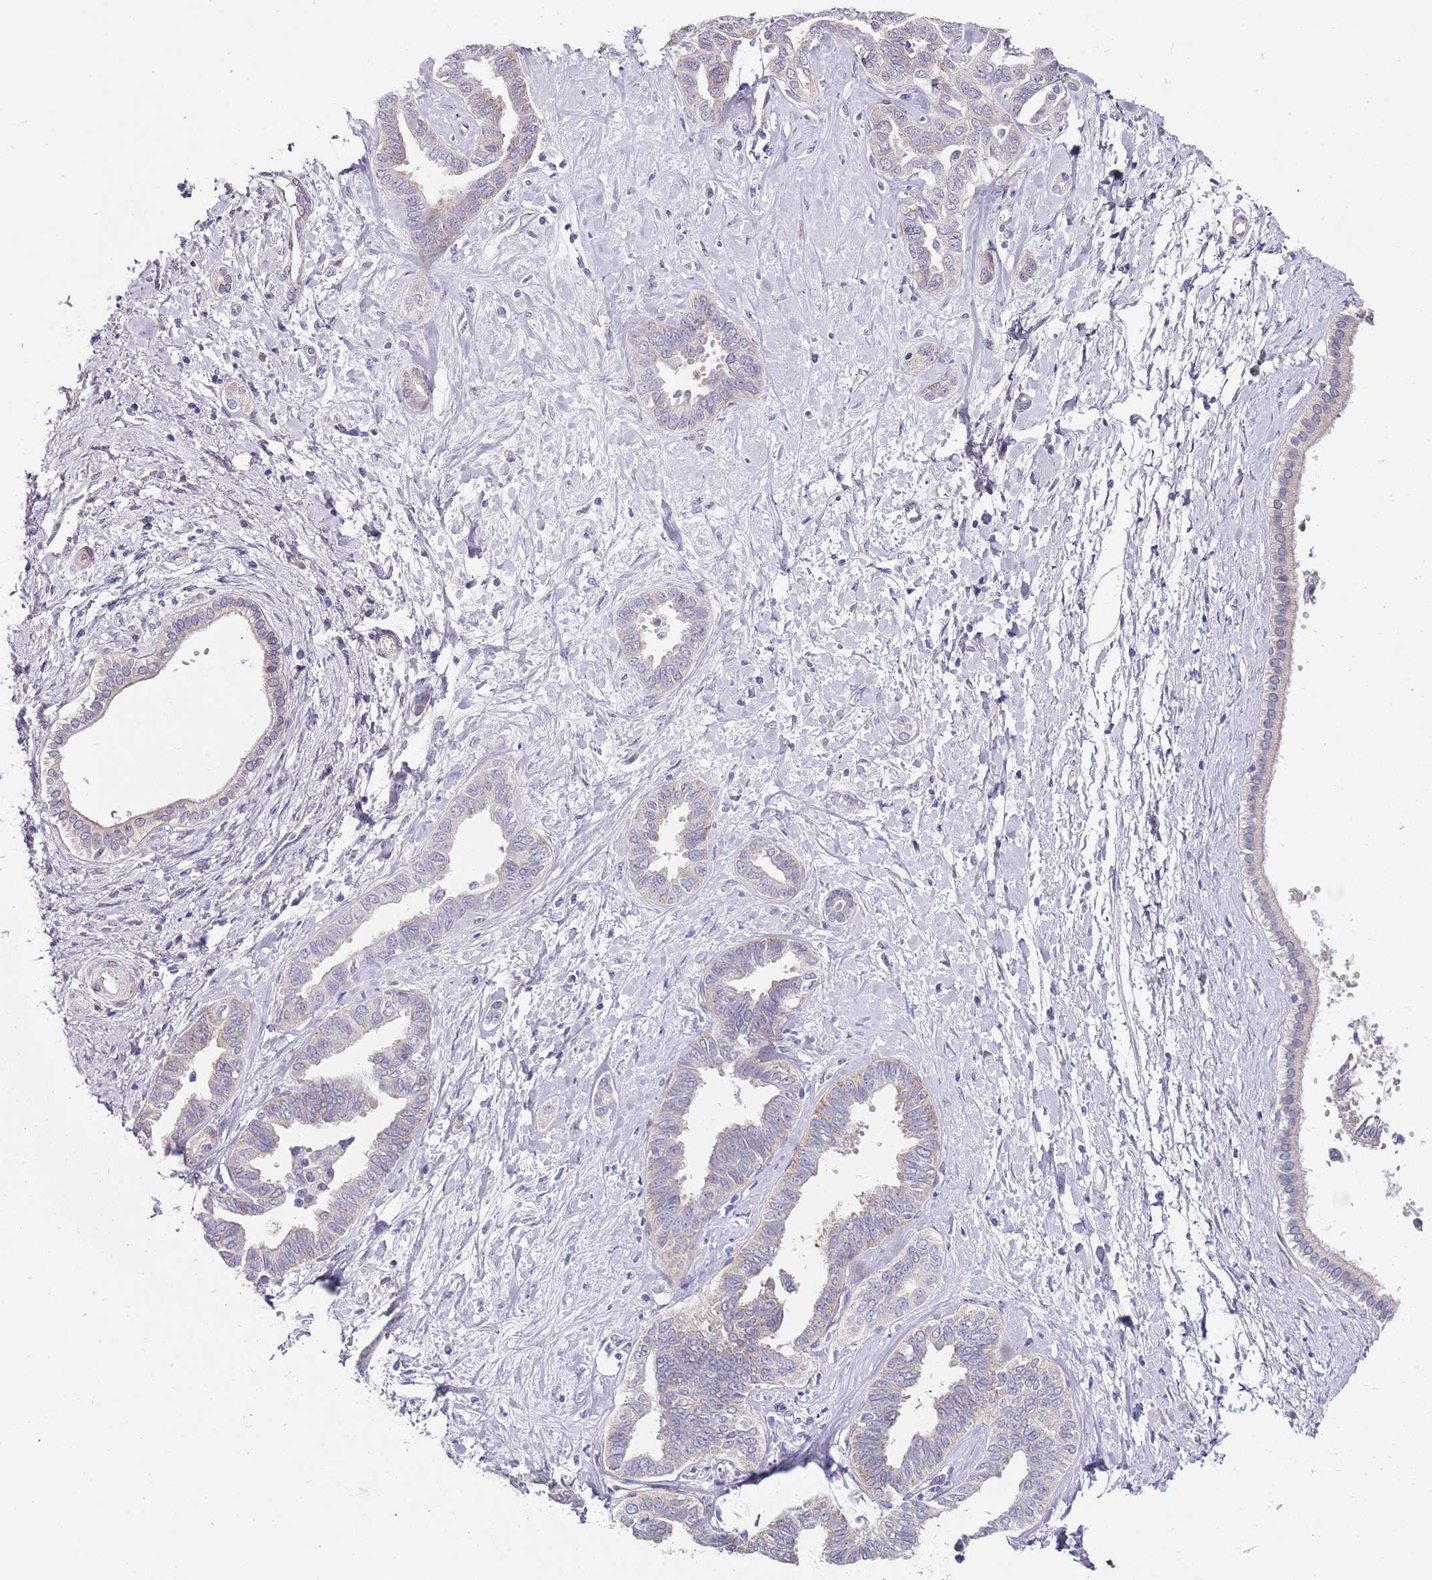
{"staining": {"intensity": "negative", "quantity": "none", "location": "none"}, "tissue": "liver cancer", "cell_type": "Tumor cells", "image_type": "cancer", "snomed": [{"axis": "morphology", "description": "Cholangiocarcinoma"}, {"axis": "topography", "description": "Liver"}], "caption": "Tumor cells show no significant staining in liver cancer. The staining is performed using DAB (3,3'-diaminobenzidine) brown chromogen with nuclei counter-stained in using hematoxylin.", "gene": "TBC1D9", "patient": {"sex": "female", "age": 77}}